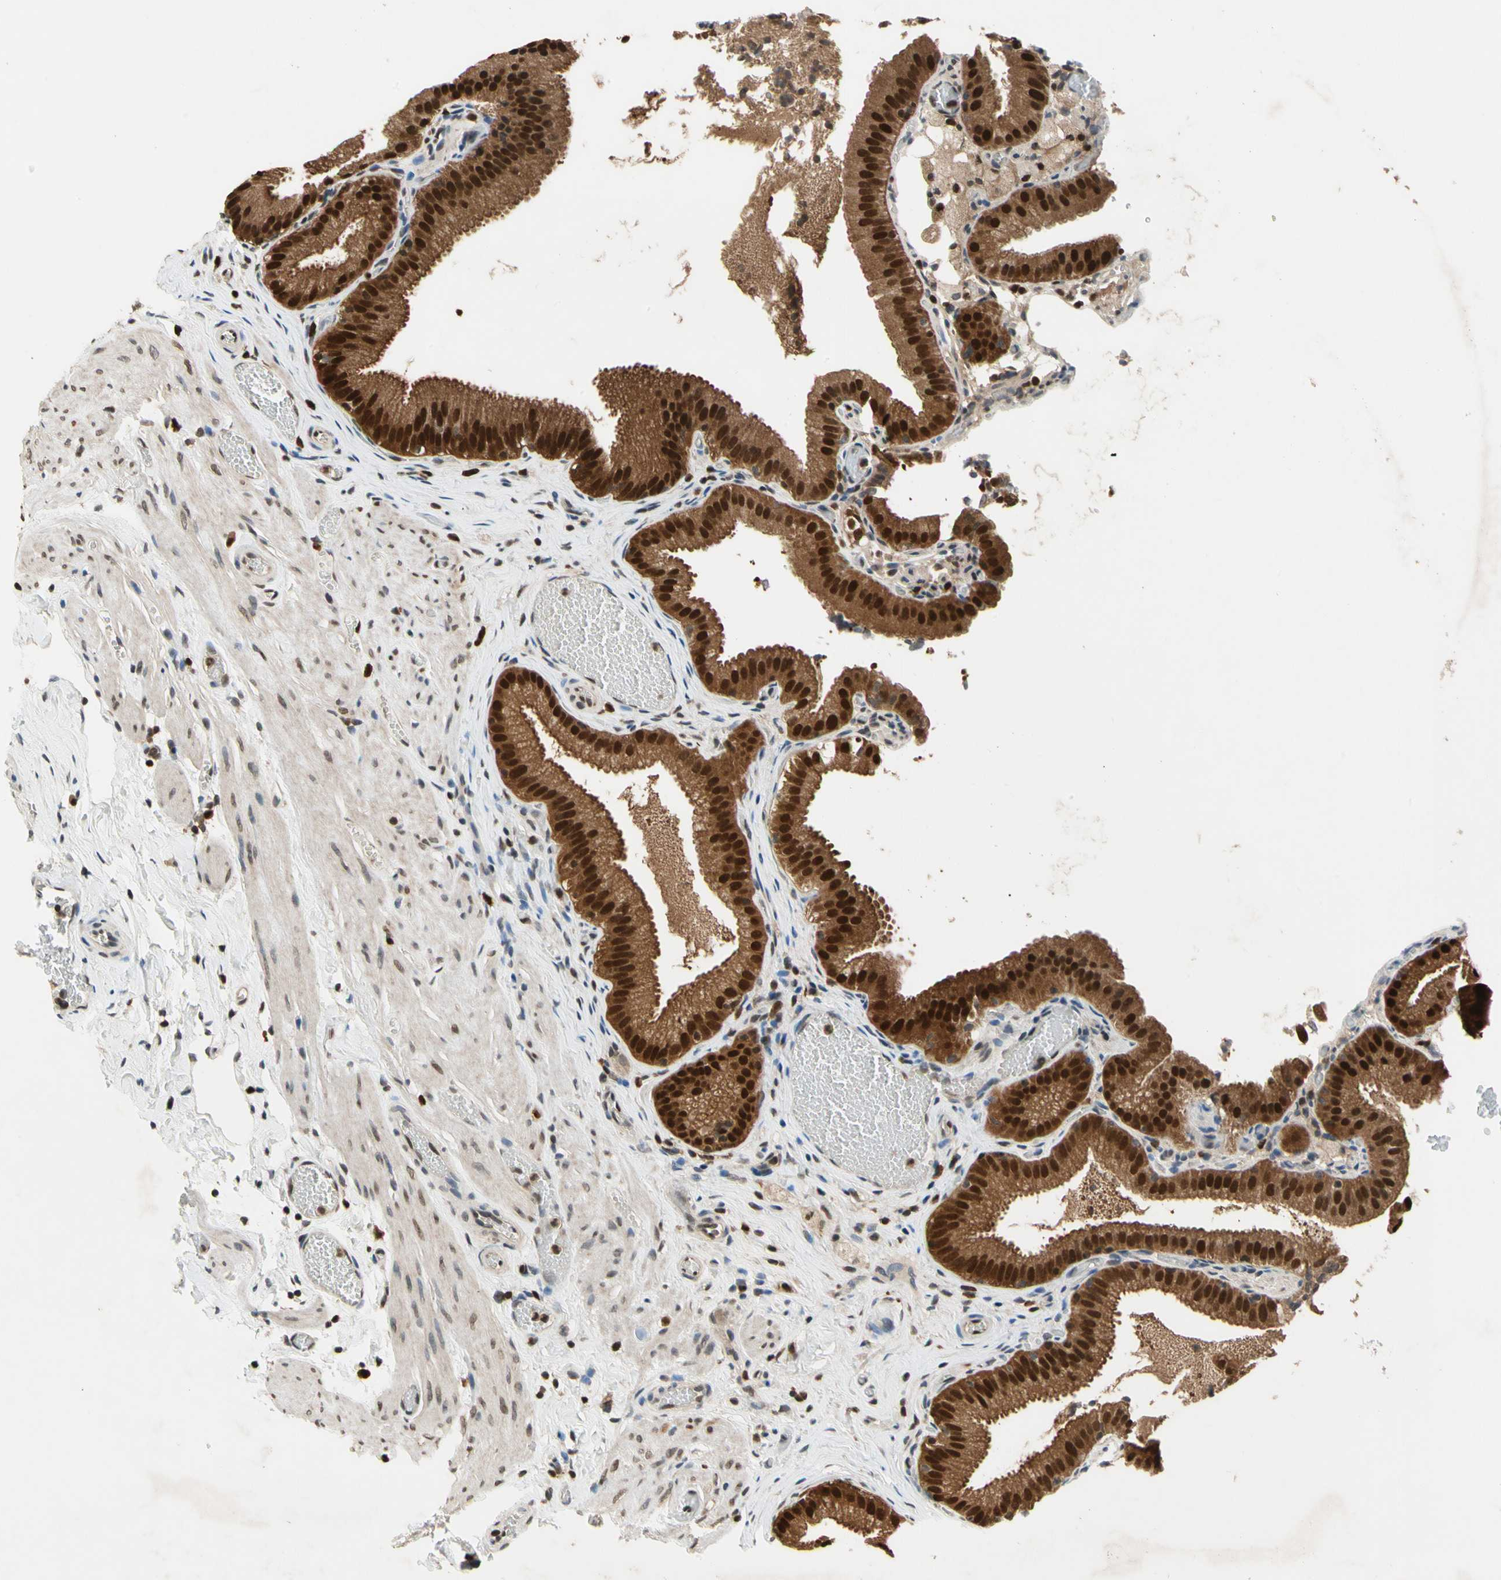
{"staining": {"intensity": "strong", "quantity": ">75%", "location": "cytoplasmic/membranous,nuclear"}, "tissue": "gallbladder", "cell_type": "Glandular cells", "image_type": "normal", "snomed": [{"axis": "morphology", "description": "Normal tissue, NOS"}, {"axis": "topography", "description": "Gallbladder"}], "caption": "Immunohistochemistry (DAB) staining of unremarkable gallbladder shows strong cytoplasmic/membranous,nuclear protein expression in approximately >75% of glandular cells.", "gene": "GSR", "patient": {"sex": "male", "age": 54}}